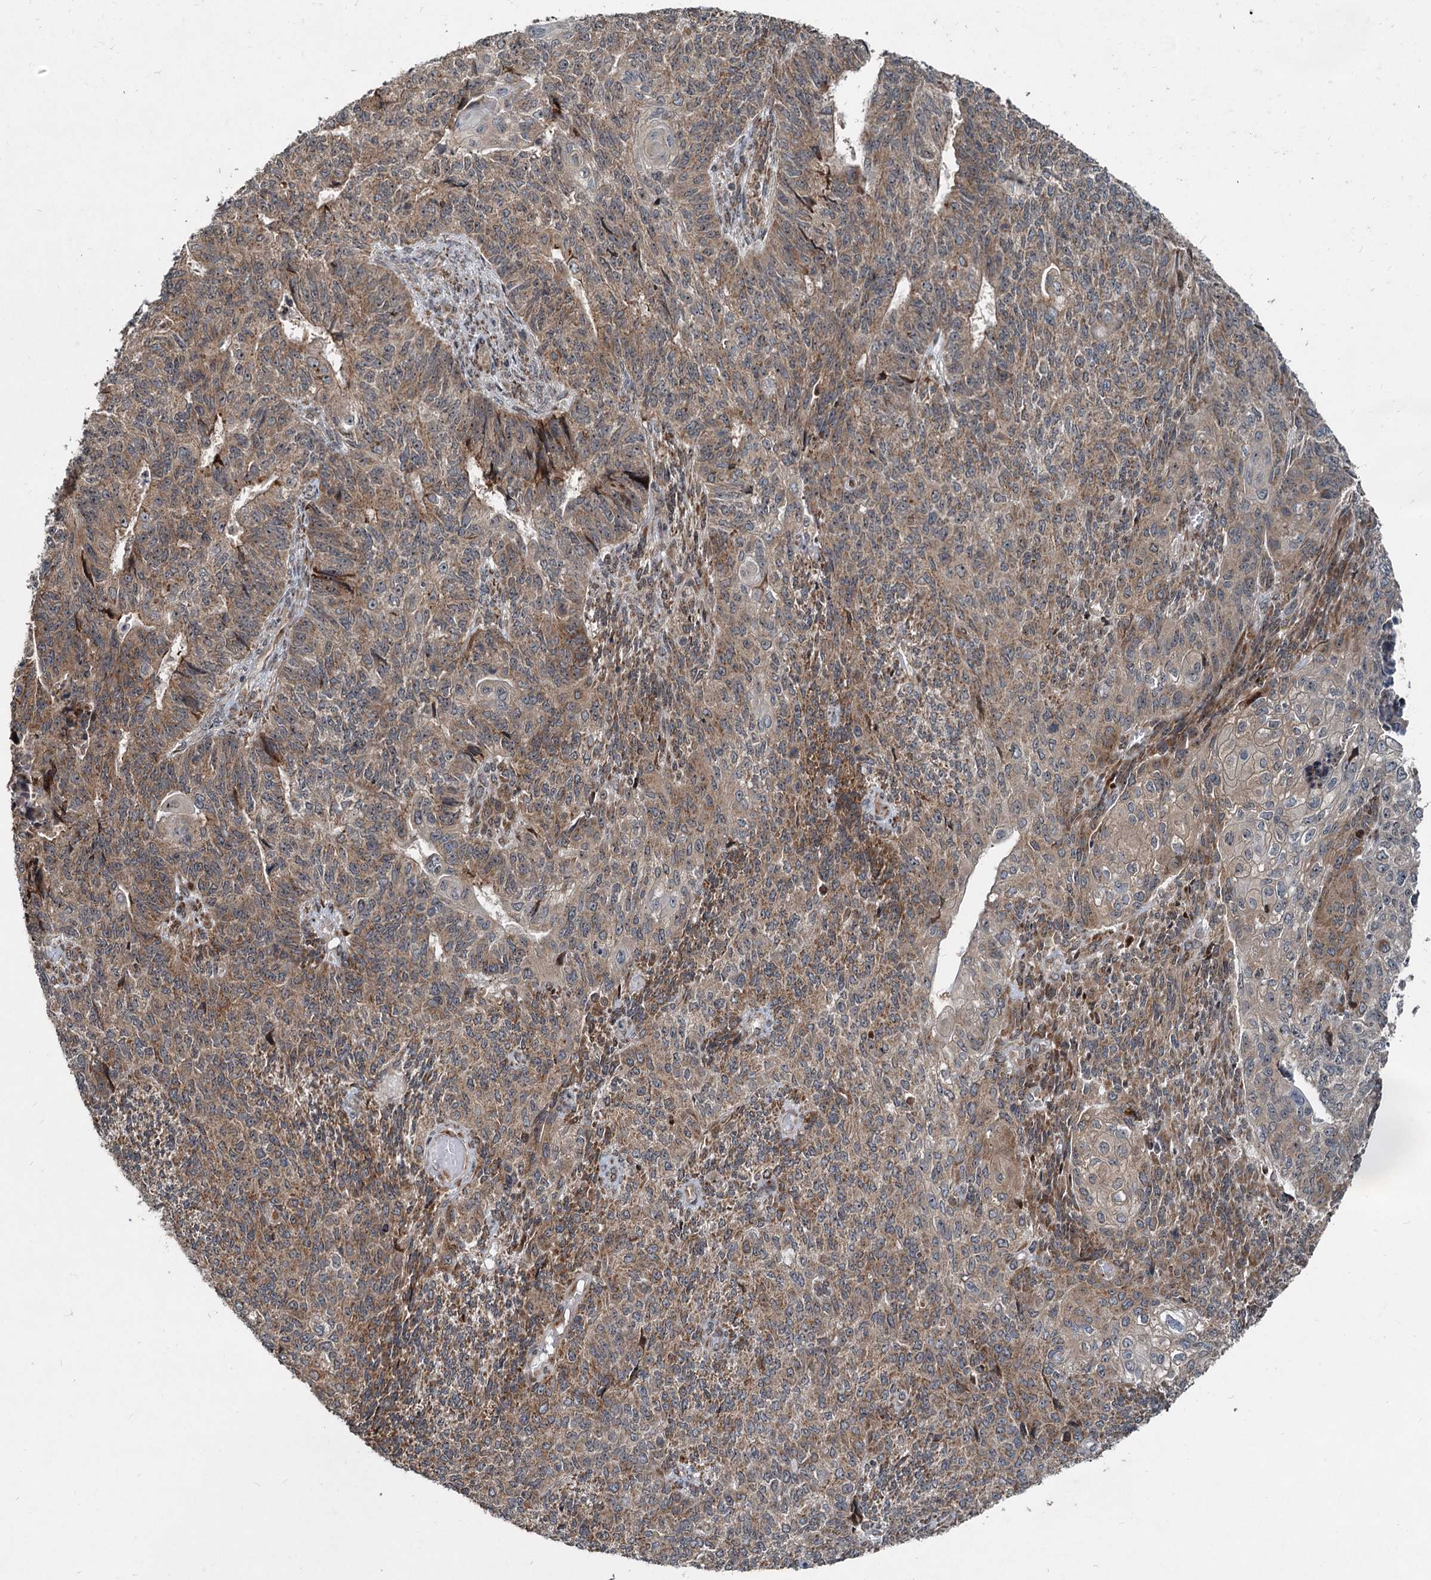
{"staining": {"intensity": "moderate", "quantity": "25%-75%", "location": "cytoplasmic/membranous"}, "tissue": "endometrial cancer", "cell_type": "Tumor cells", "image_type": "cancer", "snomed": [{"axis": "morphology", "description": "Adenocarcinoma, NOS"}, {"axis": "topography", "description": "Endometrium"}], "caption": "This image reveals immunohistochemistry (IHC) staining of endometrial adenocarcinoma, with medium moderate cytoplasmic/membranous positivity in approximately 25%-75% of tumor cells.", "gene": "CEP68", "patient": {"sex": "female", "age": 32}}